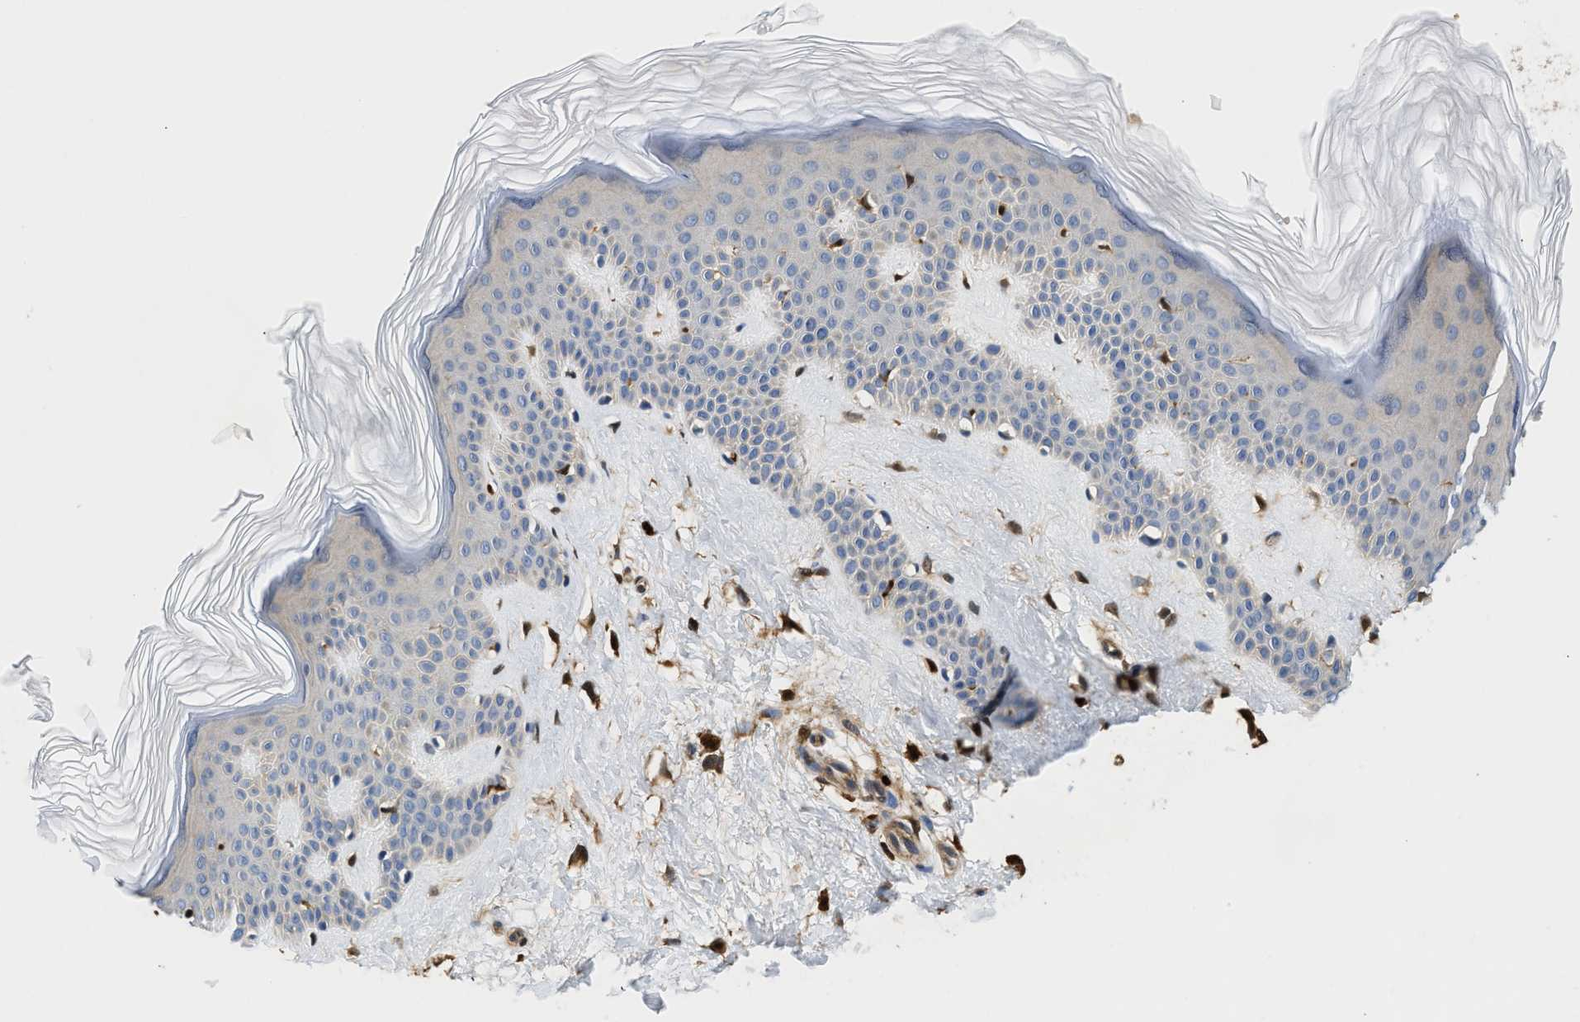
{"staining": {"intensity": "strong", "quantity": ">75%", "location": "cytoplasmic/membranous,nuclear"}, "tissue": "skin", "cell_type": "Fibroblasts", "image_type": "normal", "snomed": [{"axis": "morphology", "description": "Normal tissue, NOS"}, {"axis": "morphology", "description": "Malignant melanoma, Metastatic site"}, {"axis": "topography", "description": "Skin"}], "caption": "Immunohistochemical staining of unremarkable human skin exhibits >75% levels of strong cytoplasmic/membranous,nuclear protein staining in approximately >75% of fibroblasts. The protein of interest is shown in brown color, while the nuclei are stained blue.", "gene": "SLIT2", "patient": {"sex": "male", "age": 41}}